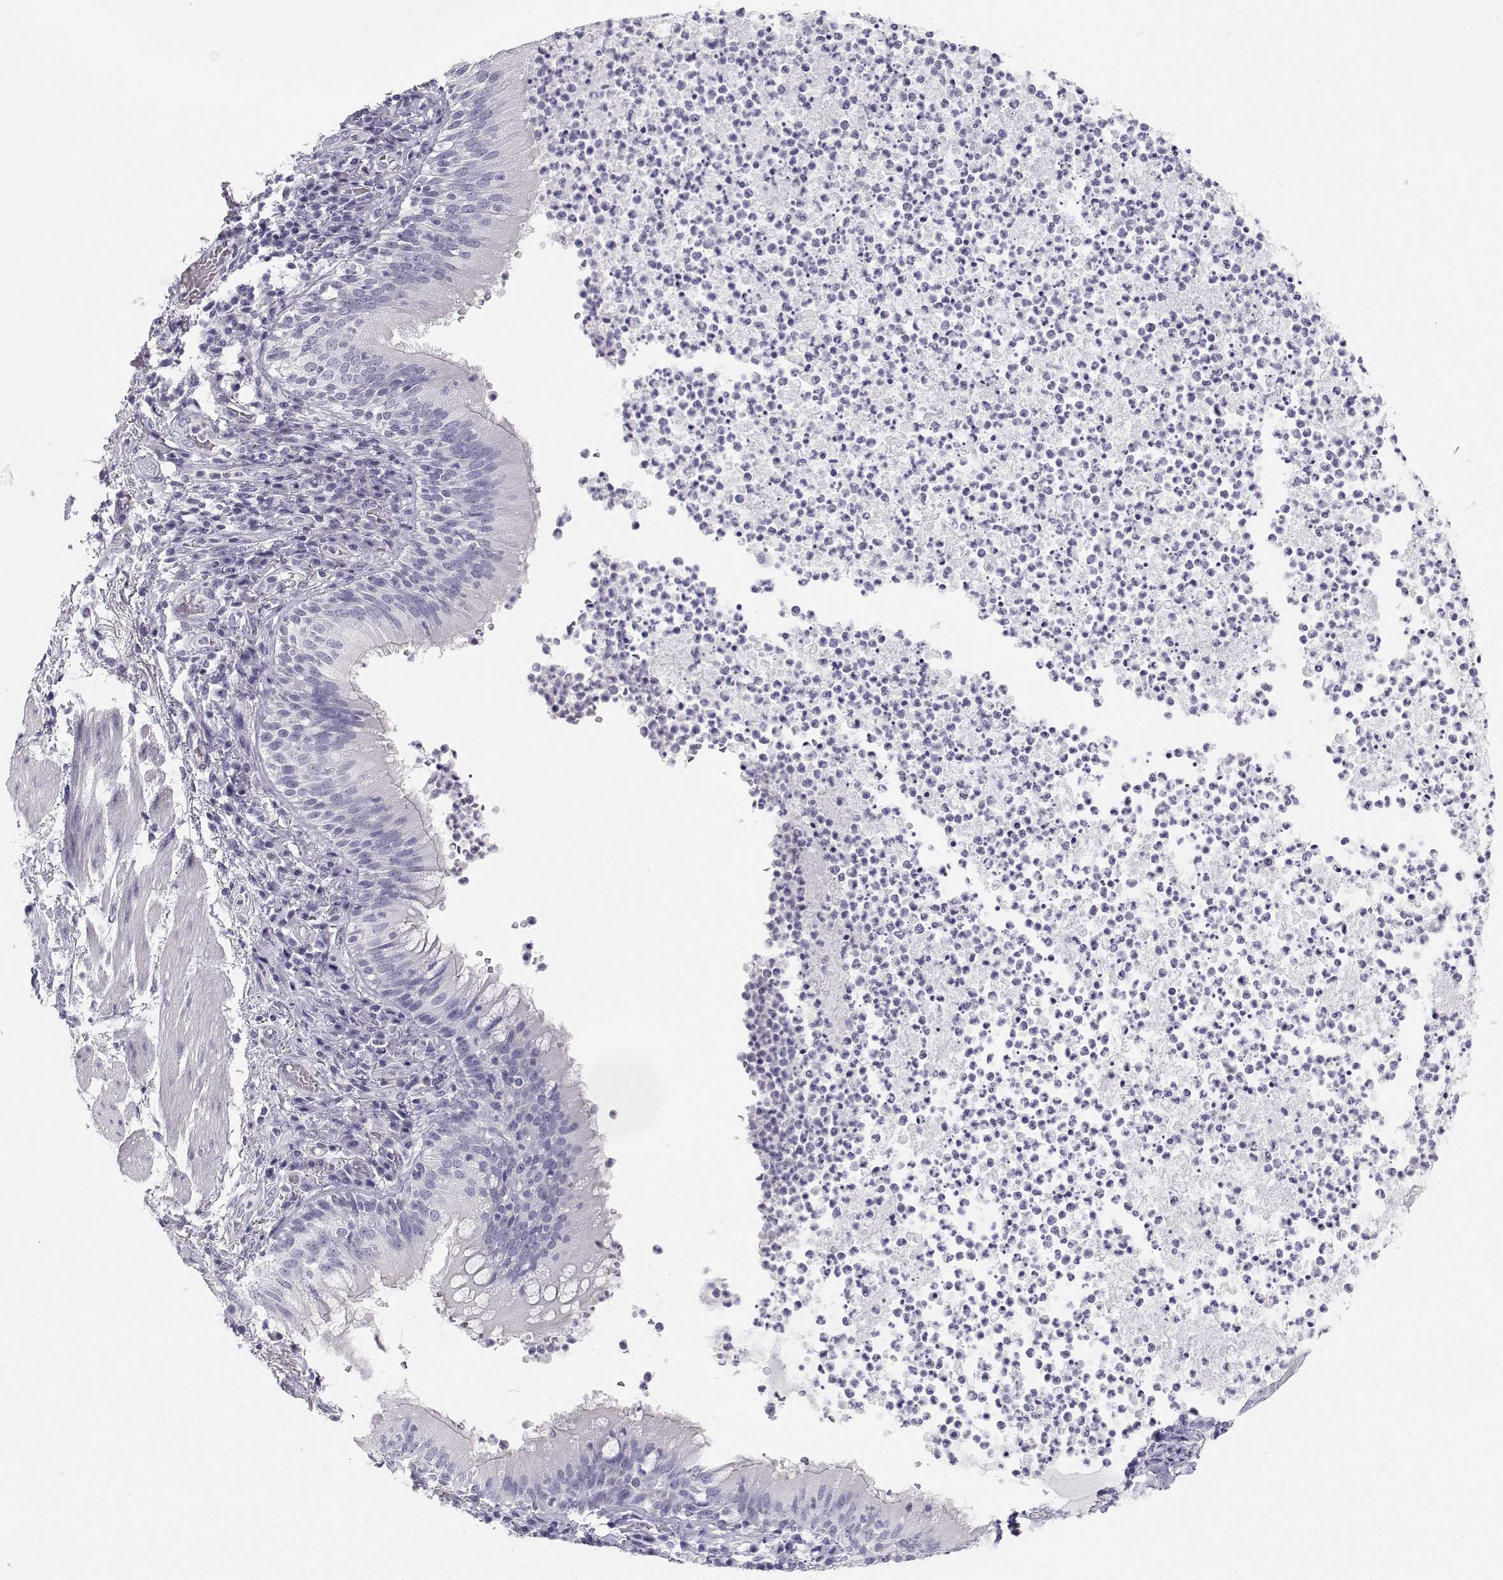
{"staining": {"intensity": "negative", "quantity": "none", "location": "none"}, "tissue": "bronchus", "cell_type": "Respiratory epithelial cells", "image_type": "normal", "snomed": [{"axis": "morphology", "description": "Normal tissue, NOS"}, {"axis": "topography", "description": "Lymph node"}, {"axis": "topography", "description": "Bronchus"}], "caption": "This is a micrograph of IHC staining of benign bronchus, which shows no staining in respiratory epithelial cells.", "gene": "BHMT", "patient": {"sex": "male", "age": 56}}